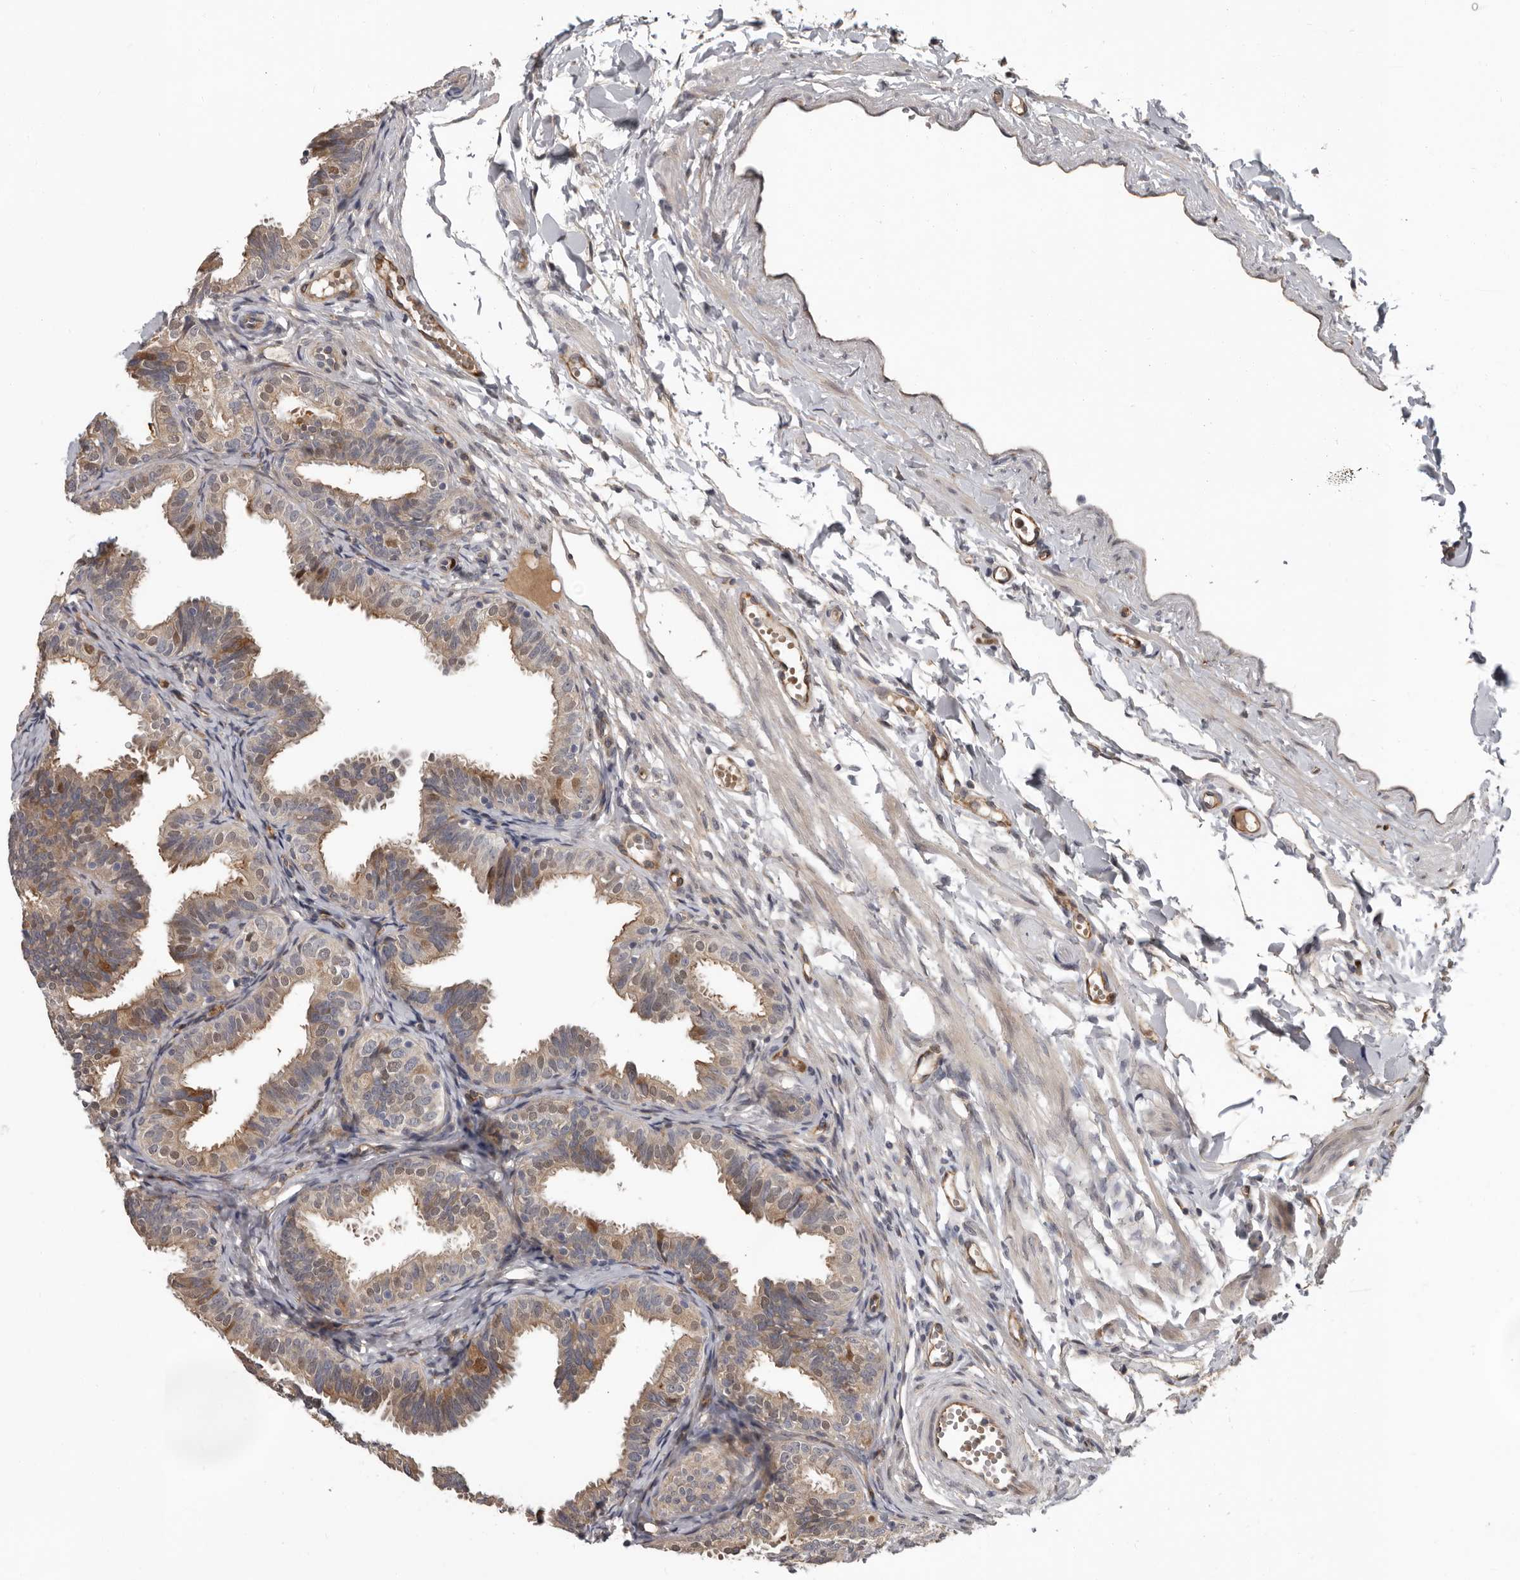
{"staining": {"intensity": "moderate", "quantity": ">75%", "location": "cytoplasmic/membranous"}, "tissue": "fallopian tube", "cell_type": "Glandular cells", "image_type": "normal", "snomed": [{"axis": "morphology", "description": "Normal tissue, NOS"}, {"axis": "topography", "description": "Fallopian tube"}], "caption": "Glandular cells demonstrate medium levels of moderate cytoplasmic/membranous staining in about >75% of cells in unremarkable human fallopian tube.", "gene": "MTF1", "patient": {"sex": "female", "age": 35}}